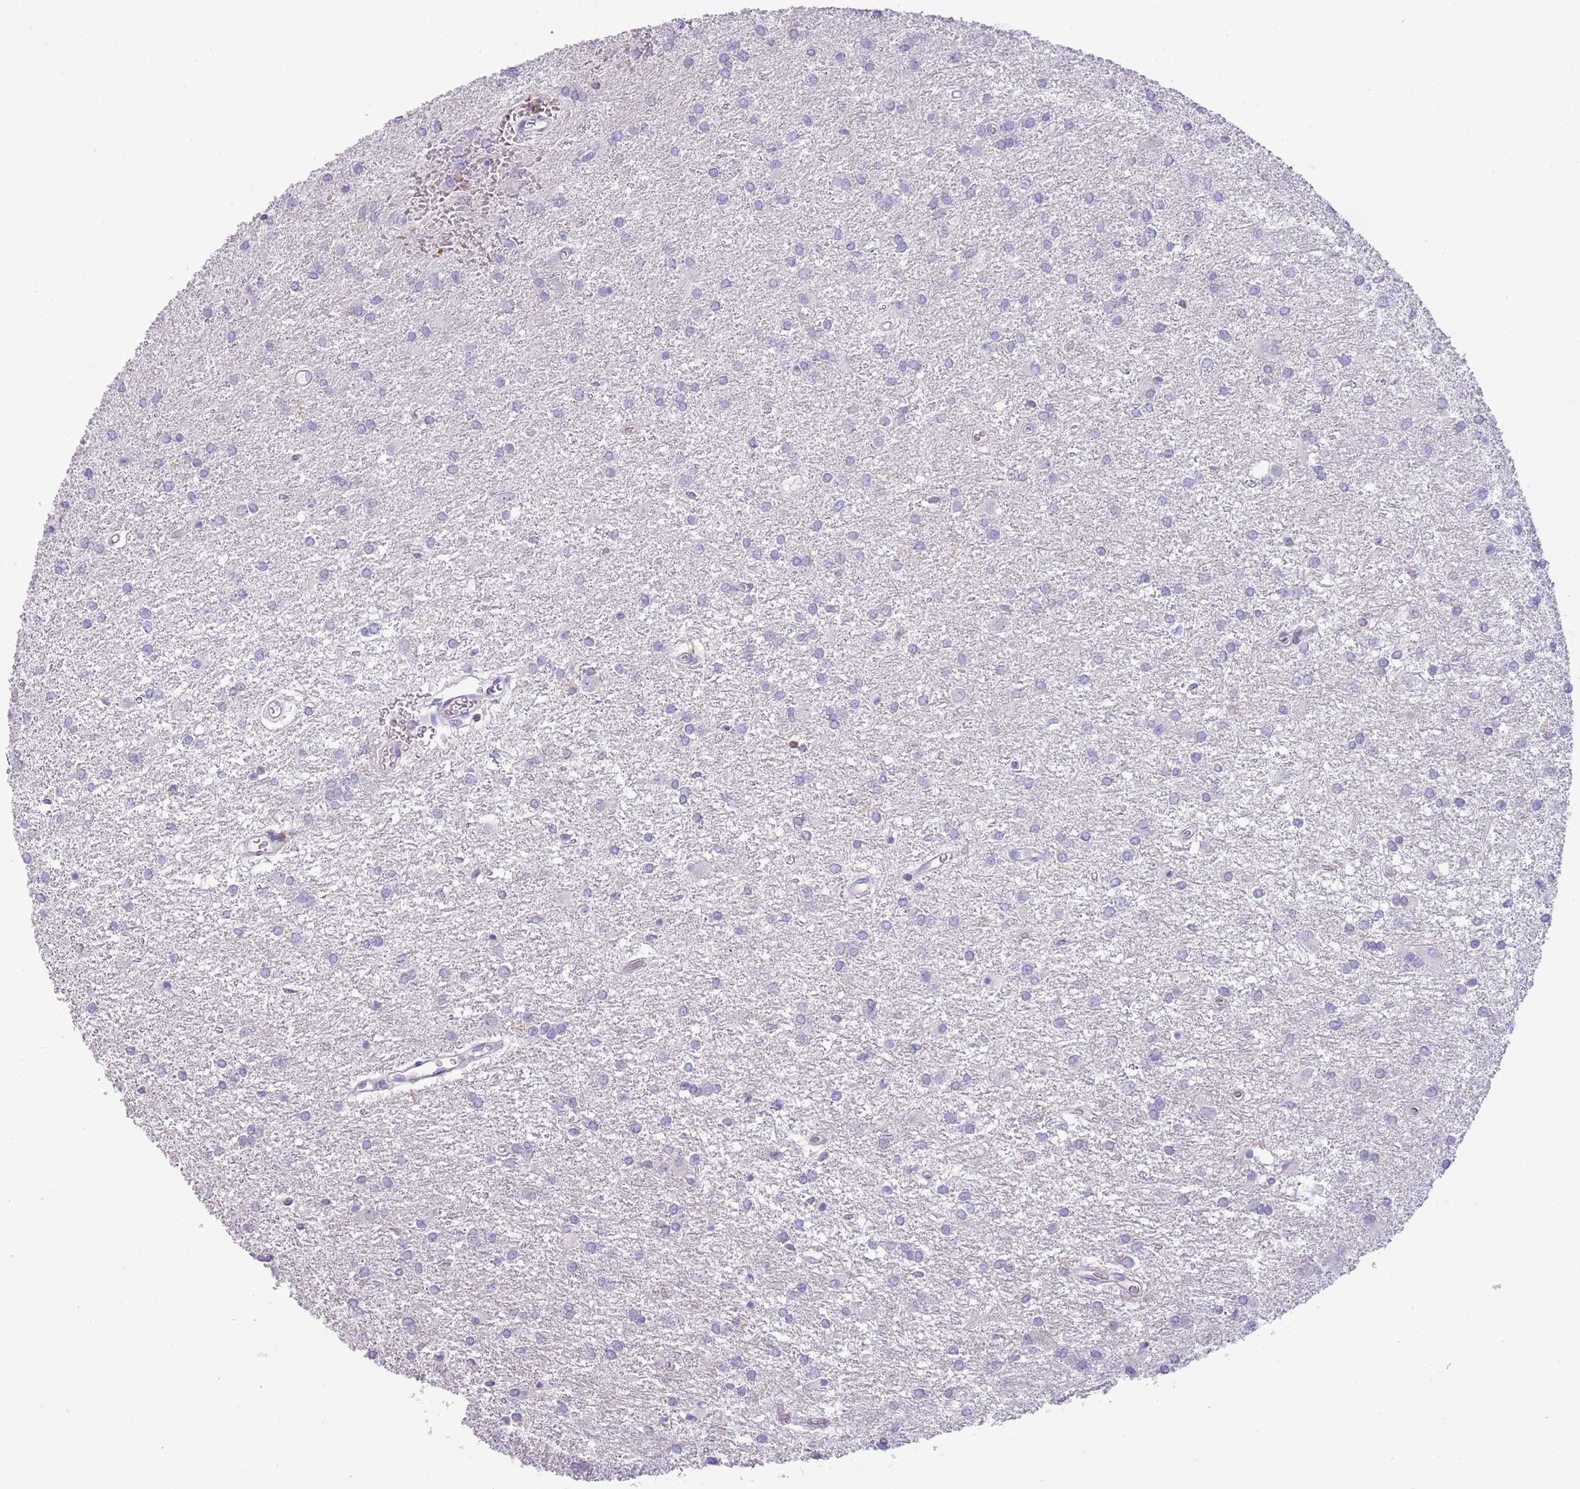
{"staining": {"intensity": "negative", "quantity": "none", "location": "none"}, "tissue": "glioma", "cell_type": "Tumor cells", "image_type": "cancer", "snomed": [{"axis": "morphology", "description": "Glioma, malignant, High grade"}, {"axis": "topography", "description": "Brain"}], "caption": "Image shows no significant protein expression in tumor cells of glioma.", "gene": "OR4Q3", "patient": {"sex": "female", "age": 50}}